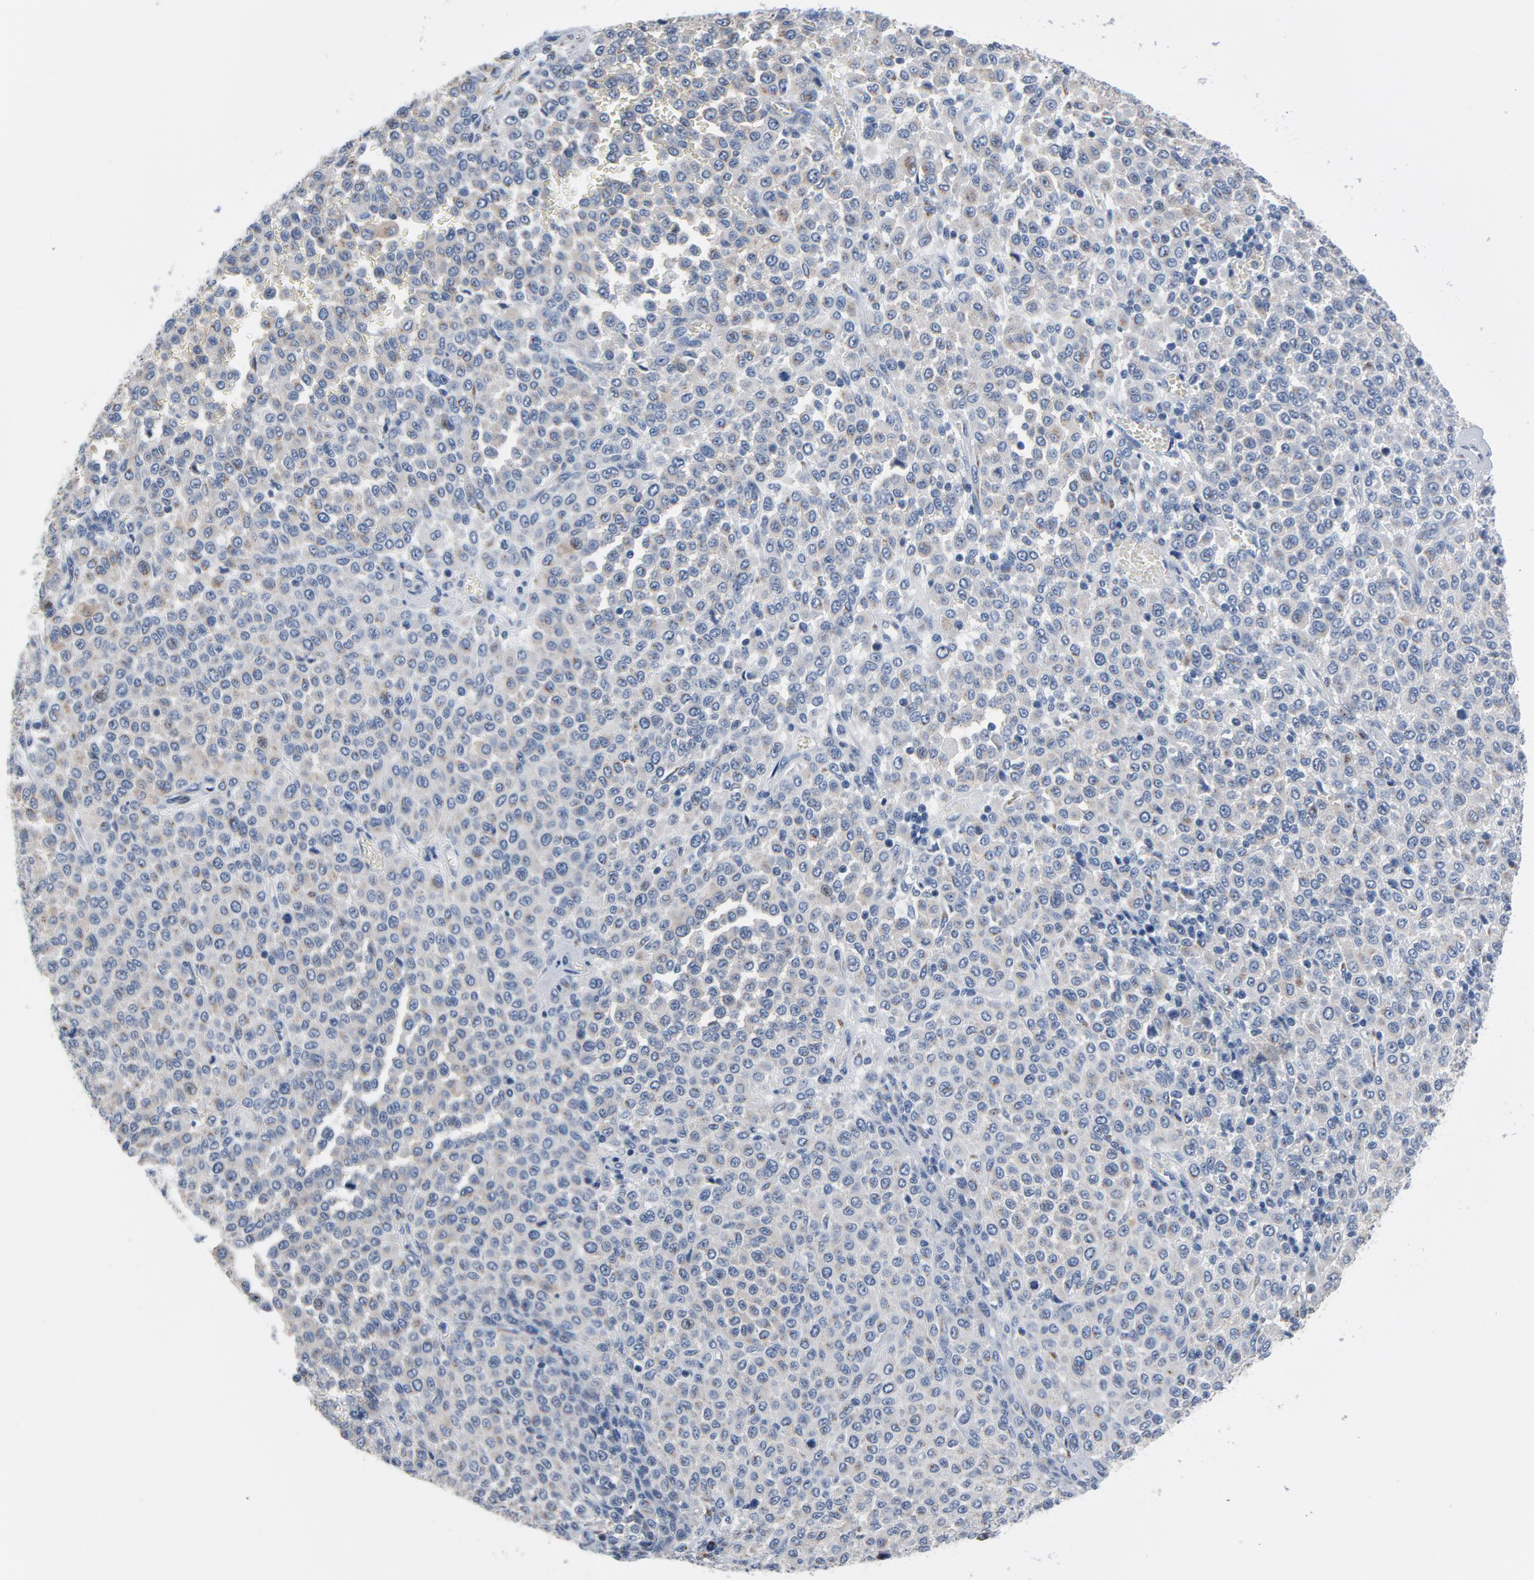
{"staining": {"intensity": "weak", "quantity": ">75%", "location": "cytoplasmic/membranous"}, "tissue": "melanoma", "cell_type": "Tumor cells", "image_type": "cancer", "snomed": [{"axis": "morphology", "description": "Malignant melanoma, Metastatic site"}, {"axis": "topography", "description": "Pancreas"}], "caption": "Melanoma stained with a brown dye displays weak cytoplasmic/membranous positive expression in approximately >75% of tumor cells.", "gene": "YIPF6", "patient": {"sex": "female", "age": 30}}